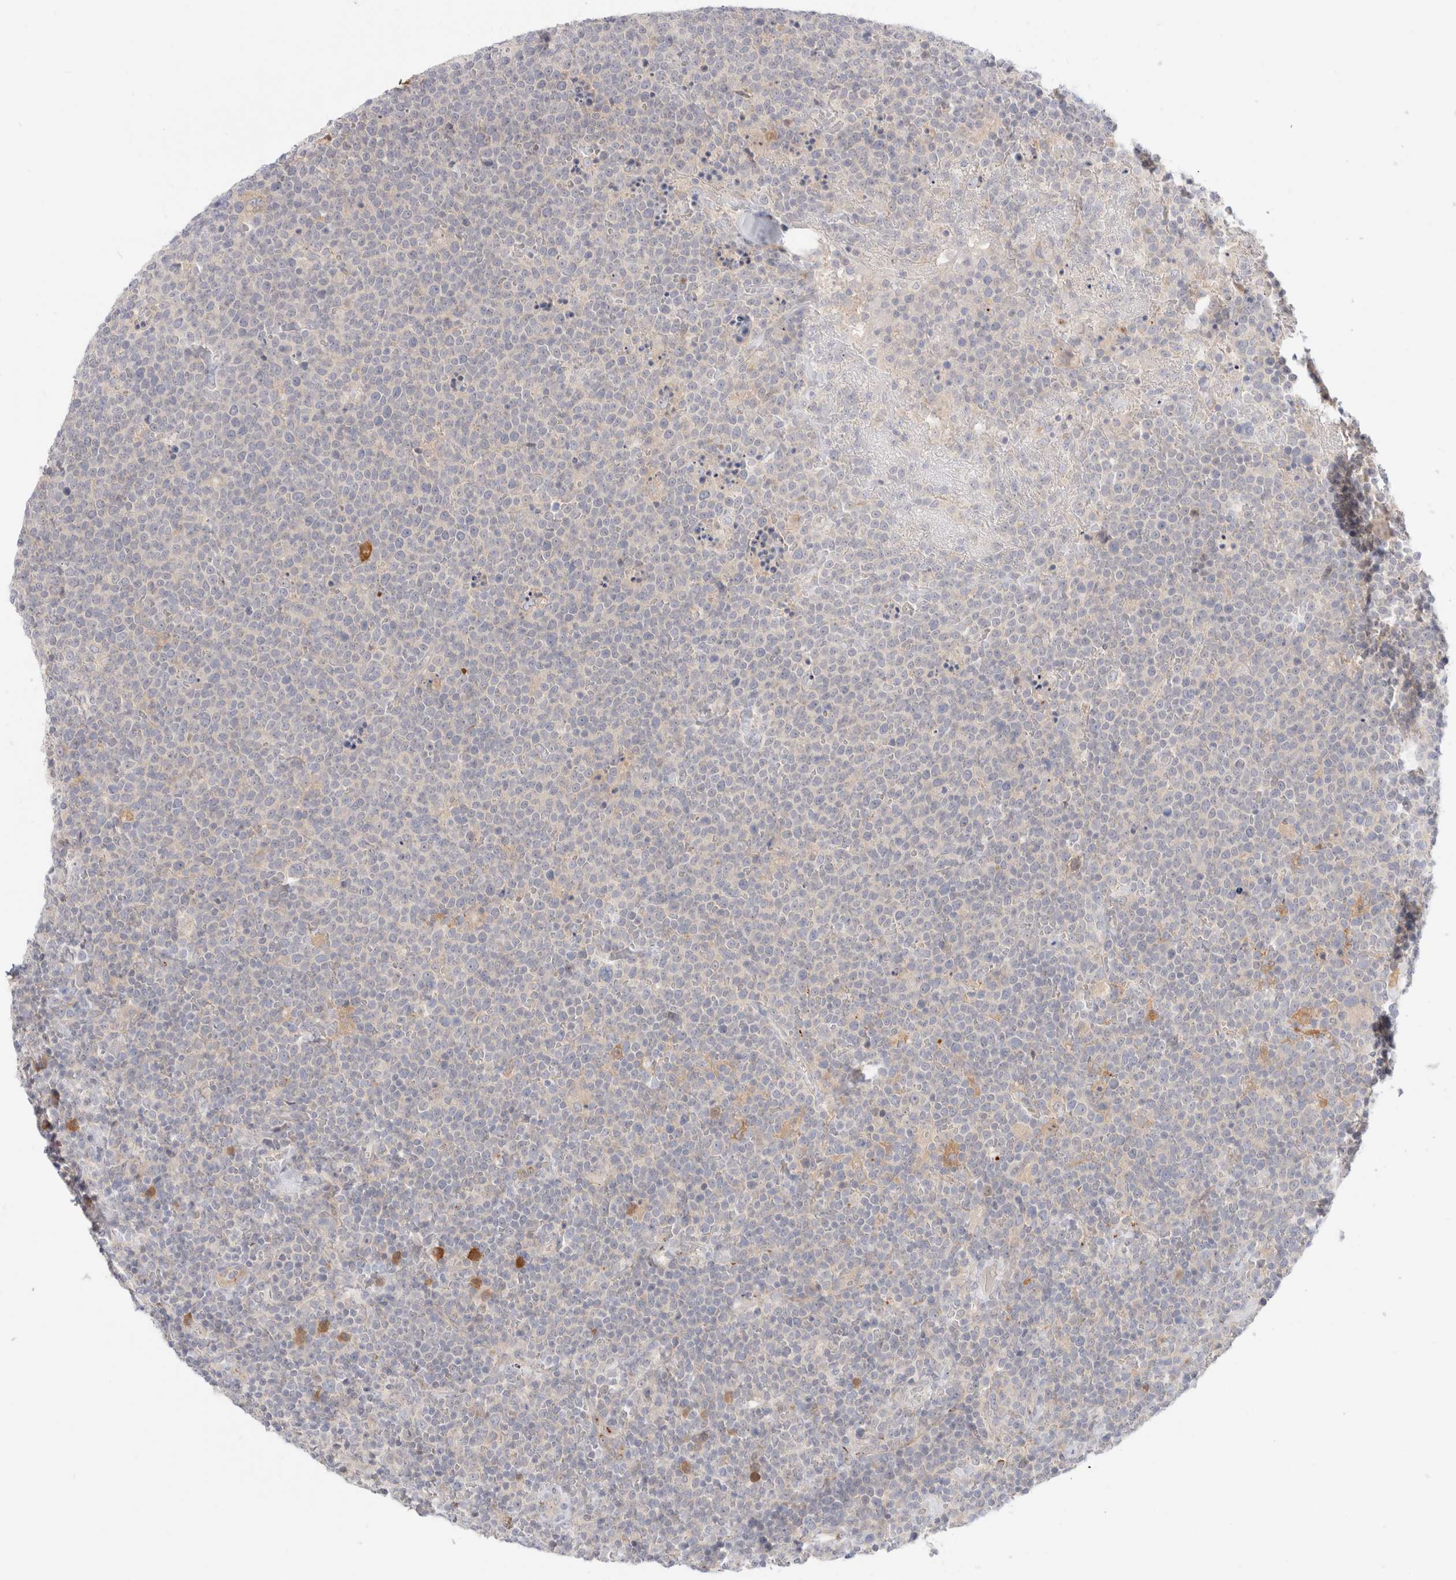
{"staining": {"intensity": "negative", "quantity": "none", "location": "none"}, "tissue": "lymphoma", "cell_type": "Tumor cells", "image_type": "cancer", "snomed": [{"axis": "morphology", "description": "Malignant lymphoma, non-Hodgkin's type, High grade"}, {"axis": "topography", "description": "Lymph node"}], "caption": "Immunohistochemistry (IHC) photomicrograph of high-grade malignant lymphoma, non-Hodgkin's type stained for a protein (brown), which shows no staining in tumor cells. (DAB IHC visualized using brightfield microscopy, high magnification).", "gene": "EFCAB13", "patient": {"sex": "male", "age": 61}}